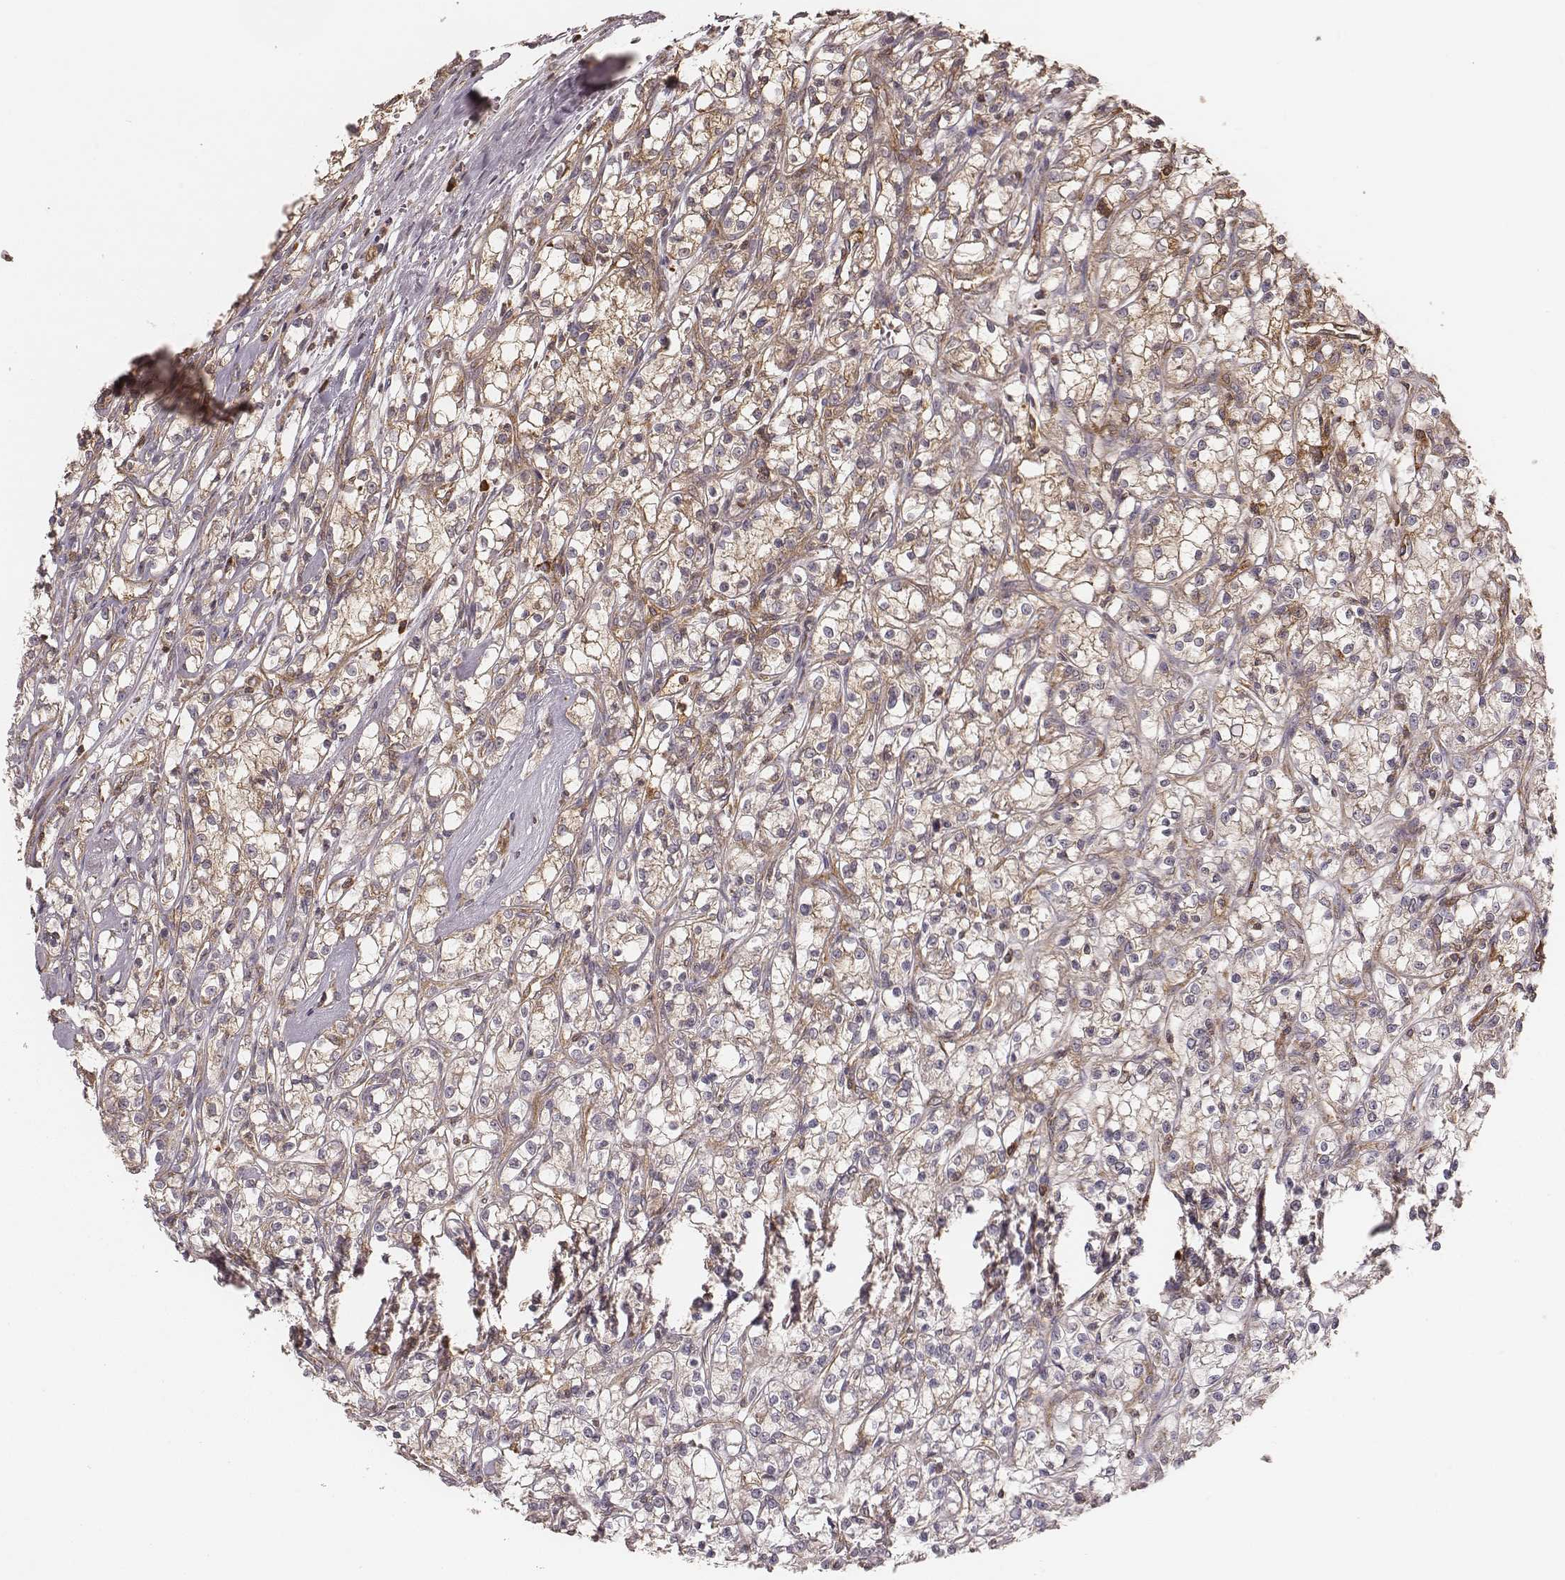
{"staining": {"intensity": "weak", "quantity": "25%-75%", "location": "cytoplasmic/membranous"}, "tissue": "renal cancer", "cell_type": "Tumor cells", "image_type": "cancer", "snomed": [{"axis": "morphology", "description": "Adenocarcinoma, NOS"}, {"axis": "topography", "description": "Kidney"}], "caption": "Weak cytoplasmic/membranous positivity for a protein is appreciated in approximately 25%-75% of tumor cells of renal adenocarcinoma using IHC.", "gene": "CARS1", "patient": {"sex": "female", "age": 59}}